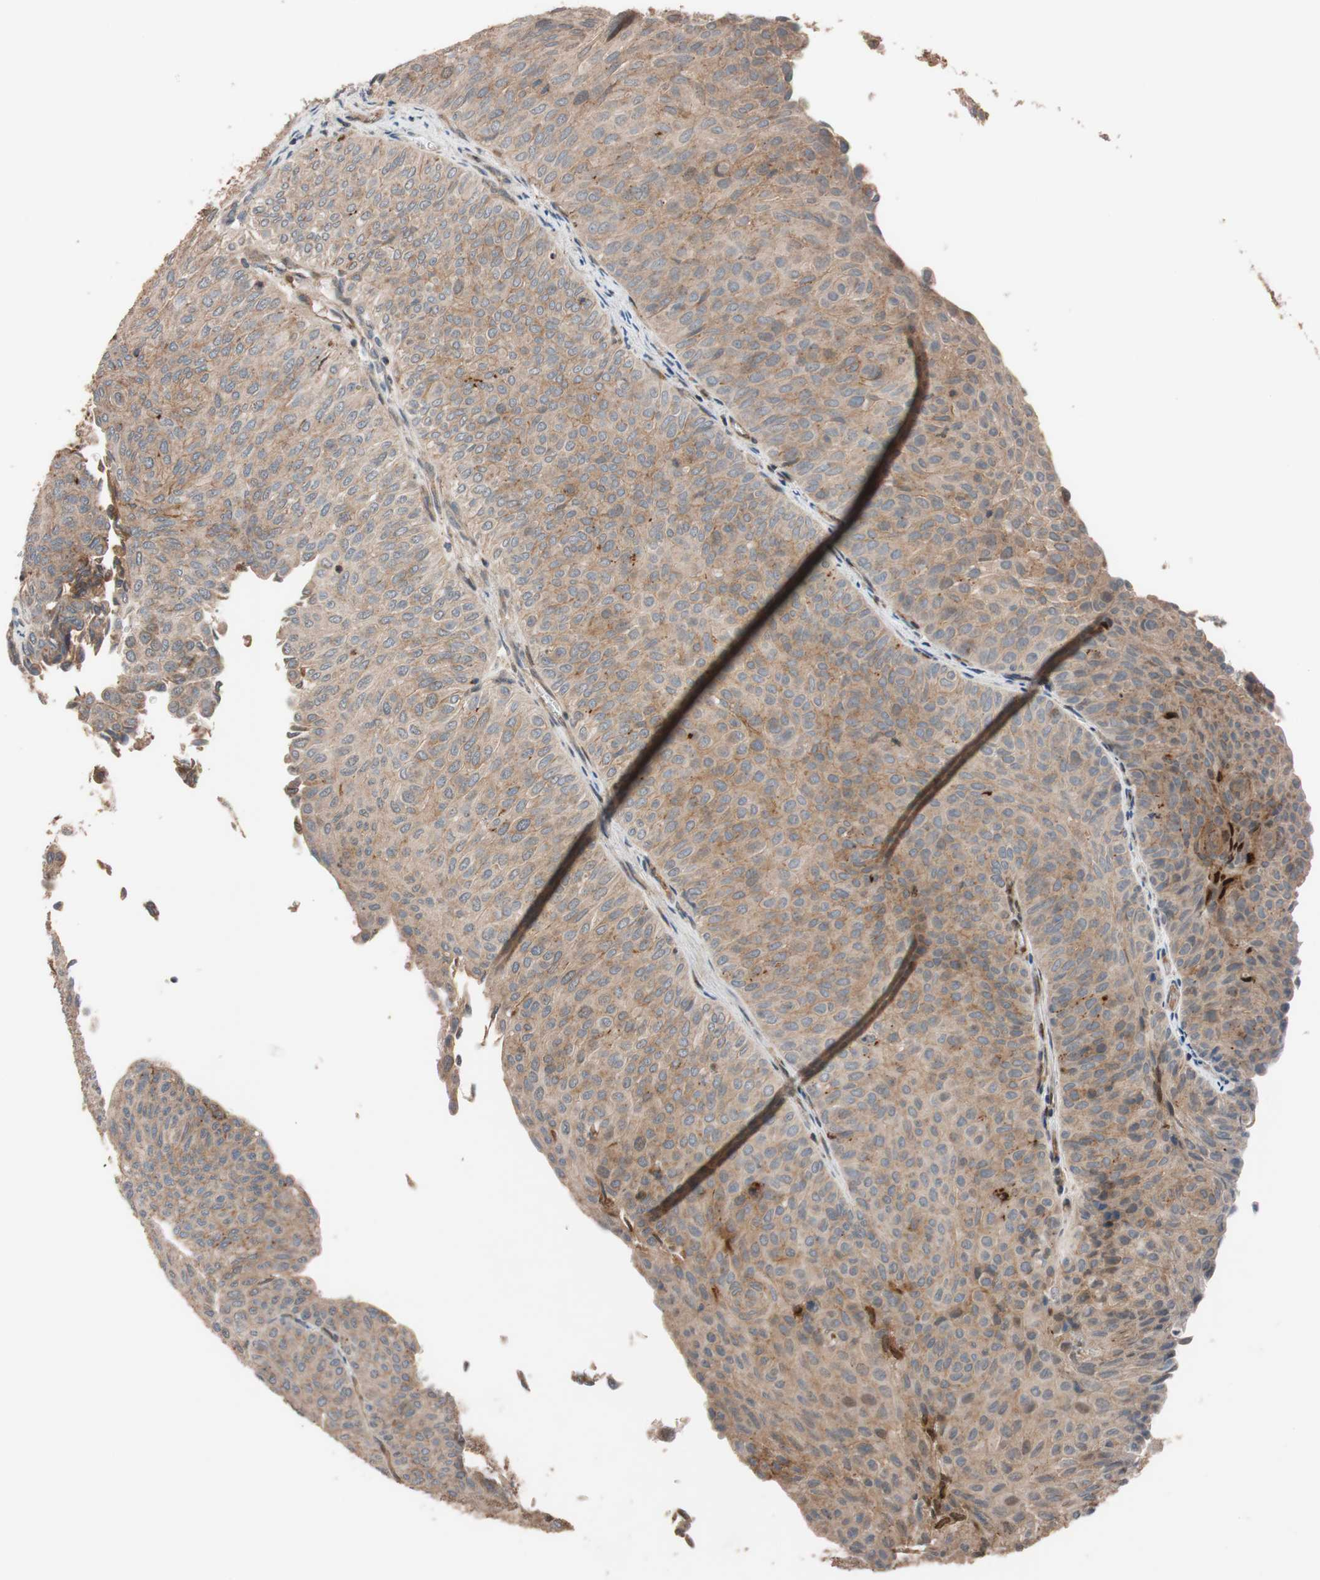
{"staining": {"intensity": "moderate", "quantity": ">75%", "location": "cytoplasmic/membranous"}, "tissue": "urothelial cancer", "cell_type": "Tumor cells", "image_type": "cancer", "snomed": [{"axis": "morphology", "description": "Urothelial carcinoma, Low grade"}, {"axis": "topography", "description": "Urinary bladder"}], "caption": "Immunohistochemistry (IHC) of low-grade urothelial carcinoma shows medium levels of moderate cytoplasmic/membranous staining in approximately >75% of tumor cells.", "gene": "SDC4", "patient": {"sex": "male", "age": 78}}